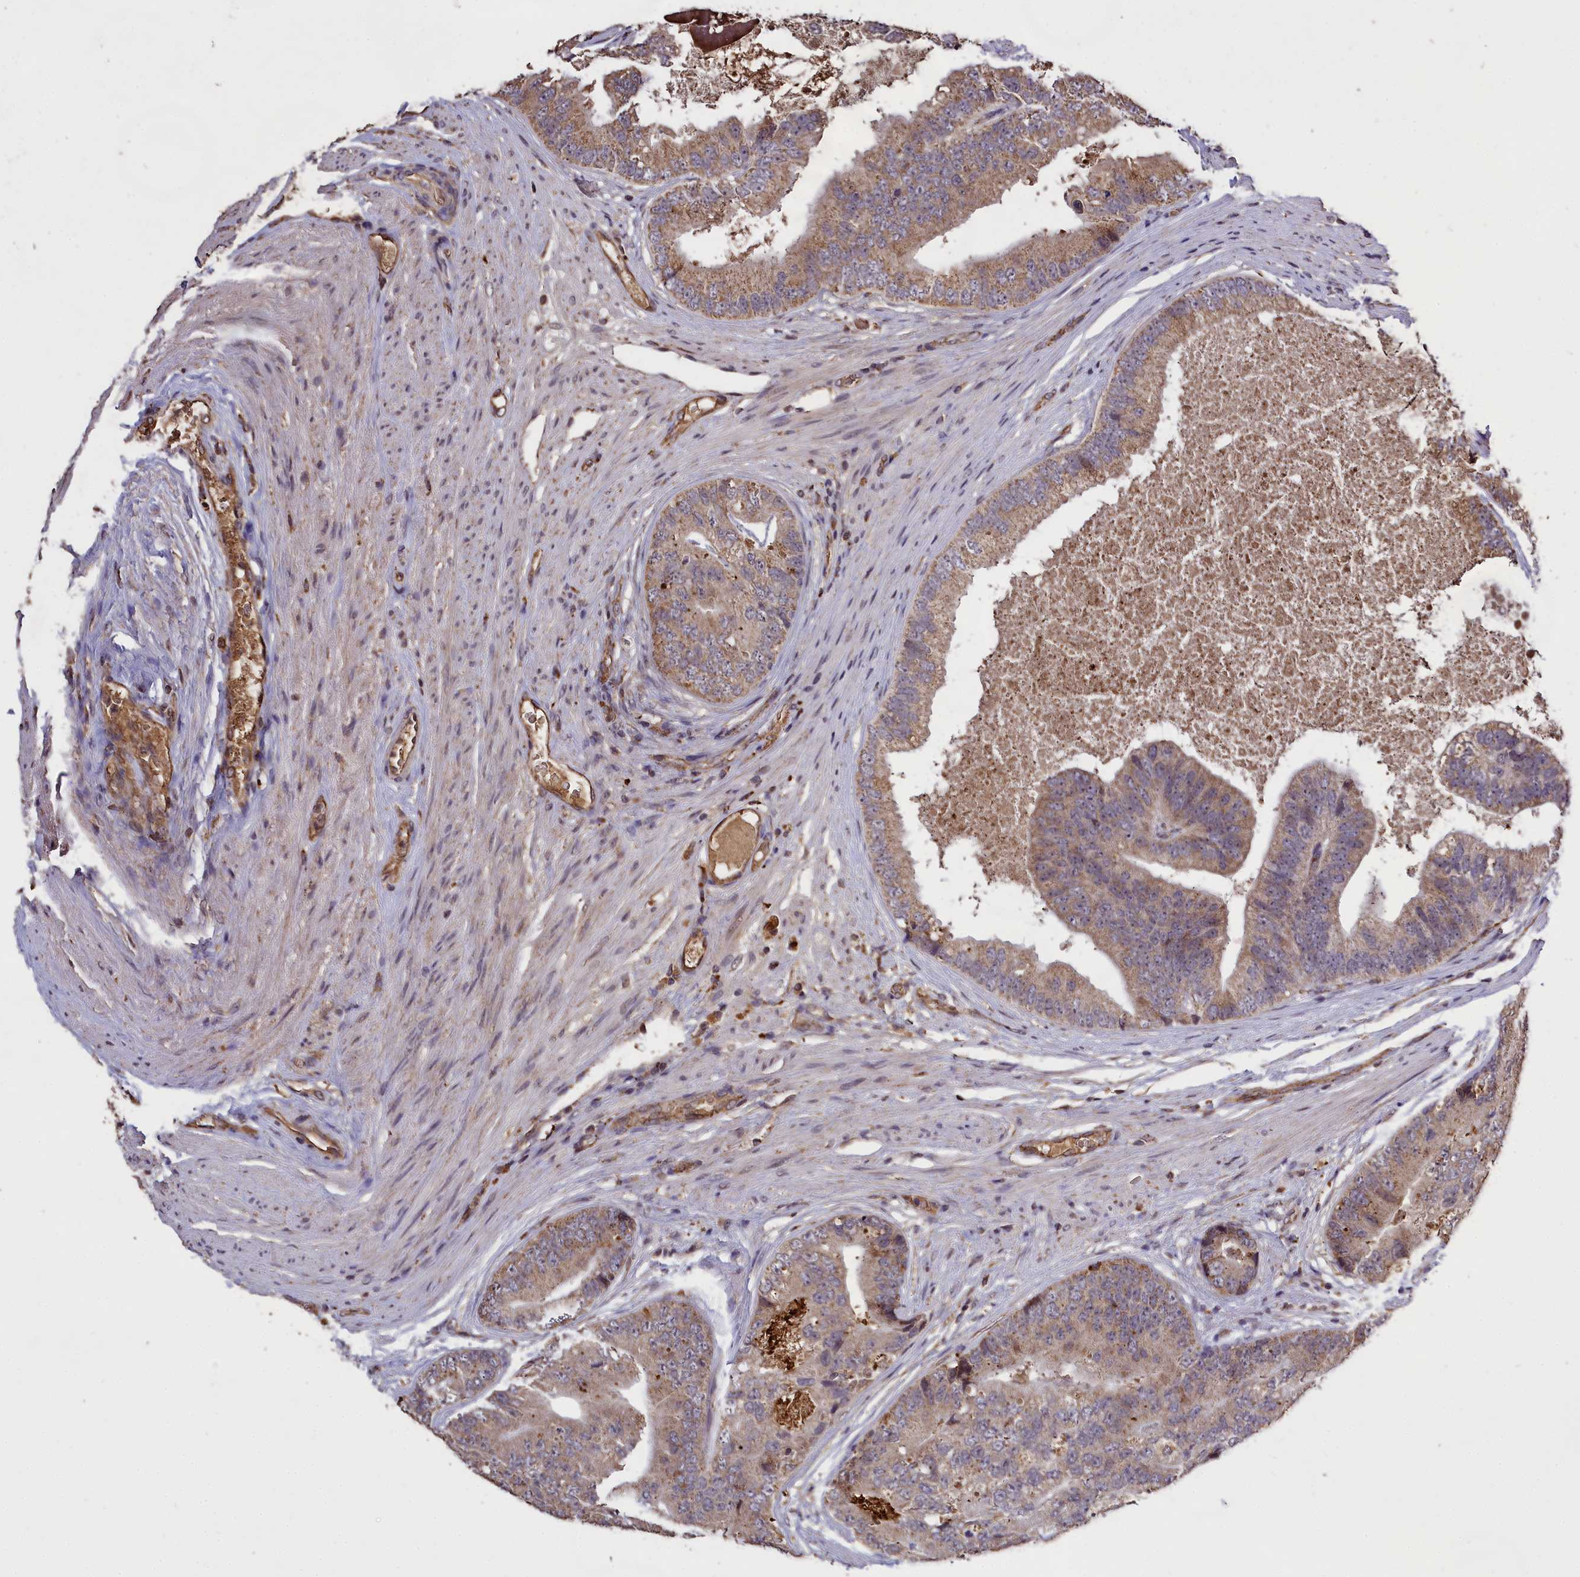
{"staining": {"intensity": "moderate", "quantity": ">75%", "location": "cytoplasmic/membranous"}, "tissue": "prostate cancer", "cell_type": "Tumor cells", "image_type": "cancer", "snomed": [{"axis": "morphology", "description": "Adenocarcinoma, High grade"}, {"axis": "topography", "description": "Prostate"}], "caption": "IHC of adenocarcinoma (high-grade) (prostate) displays medium levels of moderate cytoplasmic/membranous positivity in approximately >75% of tumor cells.", "gene": "CLRN2", "patient": {"sex": "male", "age": 70}}